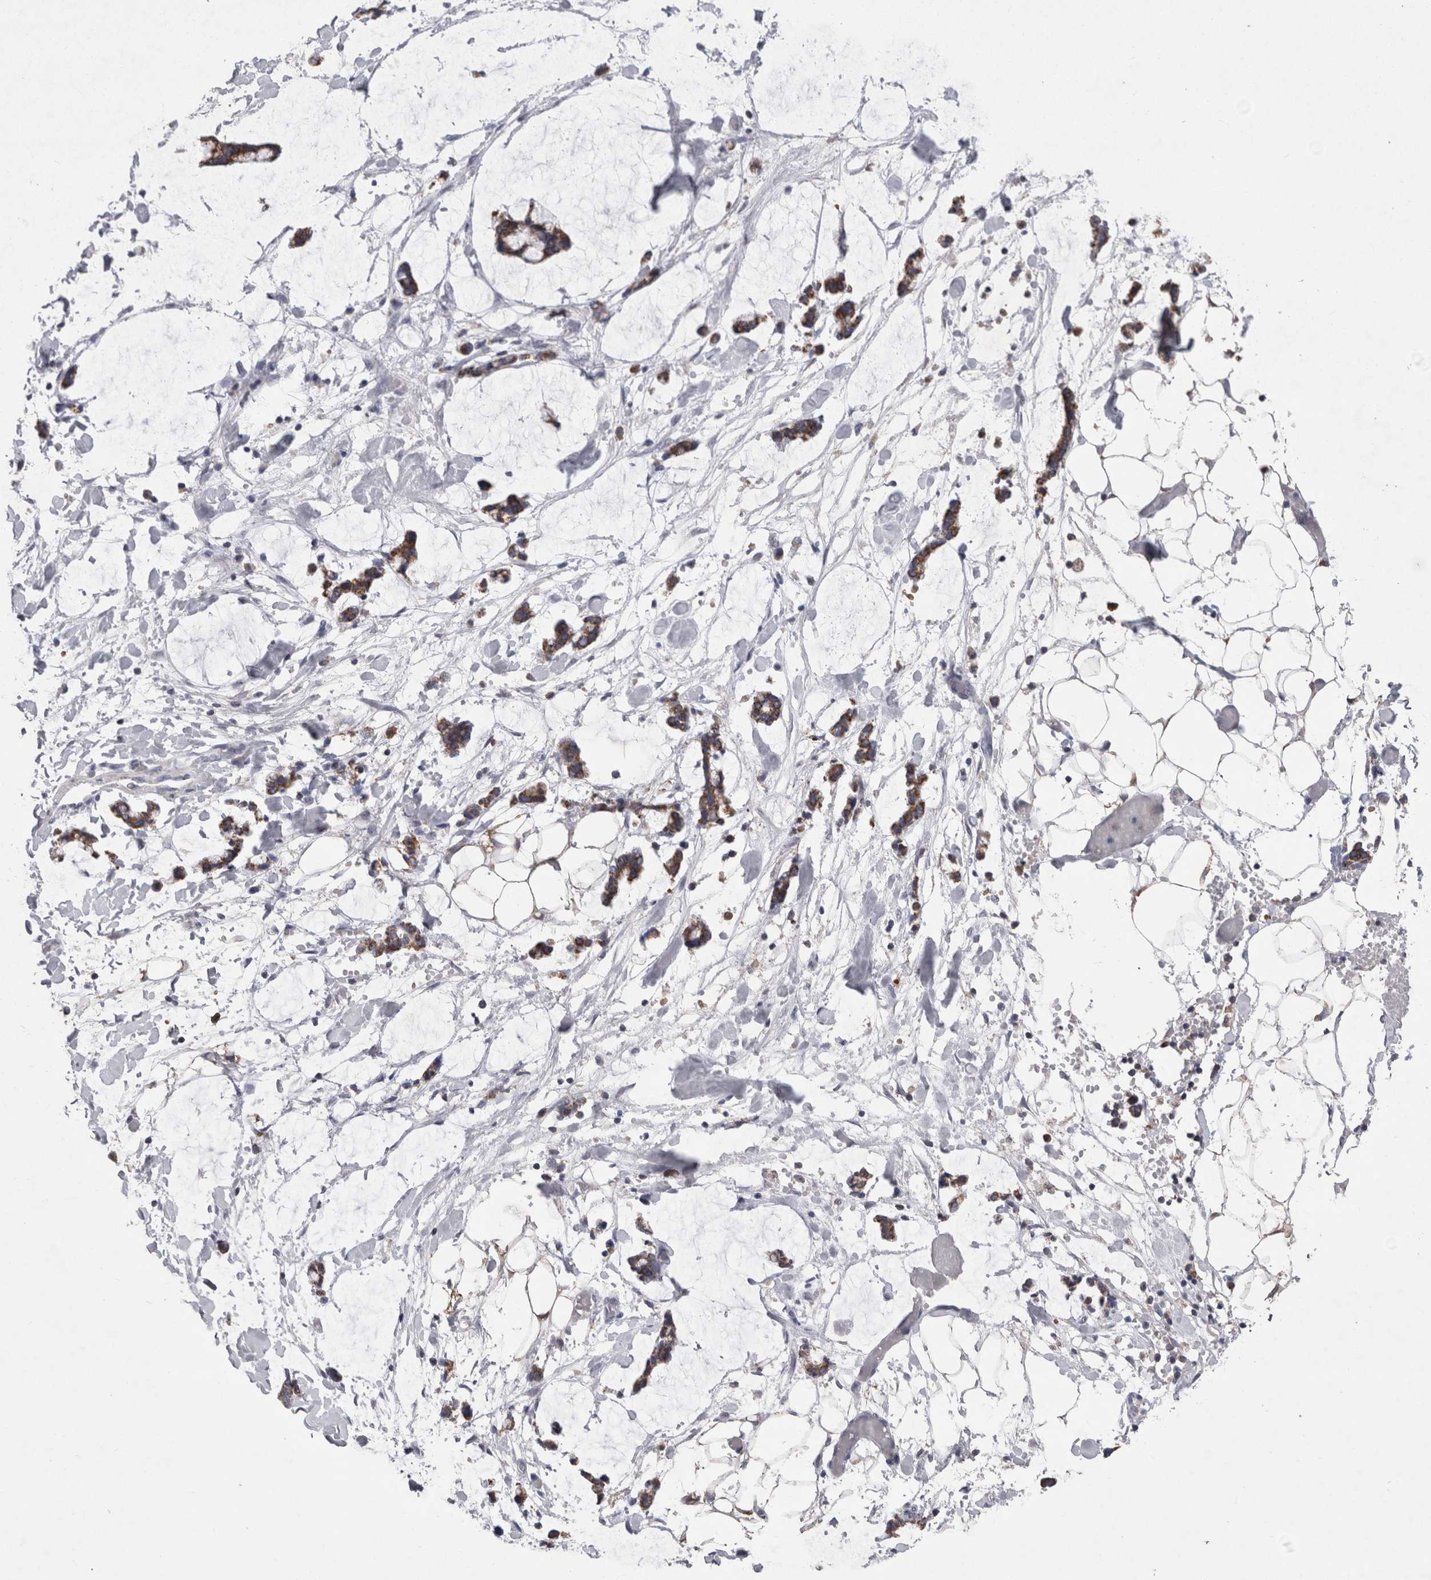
{"staining": {"intensity": "negative", "quantity": "none", "location": "none"}, "tissue": "adipose tissue", "cell_type": "Adipocytes", "image_type": "normal", "snomed": [{"axis": "morphology", "description": "Normal tissue, NOS"}, {"axis": "morphology", "description": "Adenocarcinoma, NOS"}, {"axis": "topography", "description": "Smooth muscle"}, {"axis": "topography", "description": "Colon"}], "caption": "Adipose tissue was stained to show a protein in brown. There is no significant staining in adipocytes.", "gene": "AGMAT", "patient": {"sex": "male", "age": 14}}